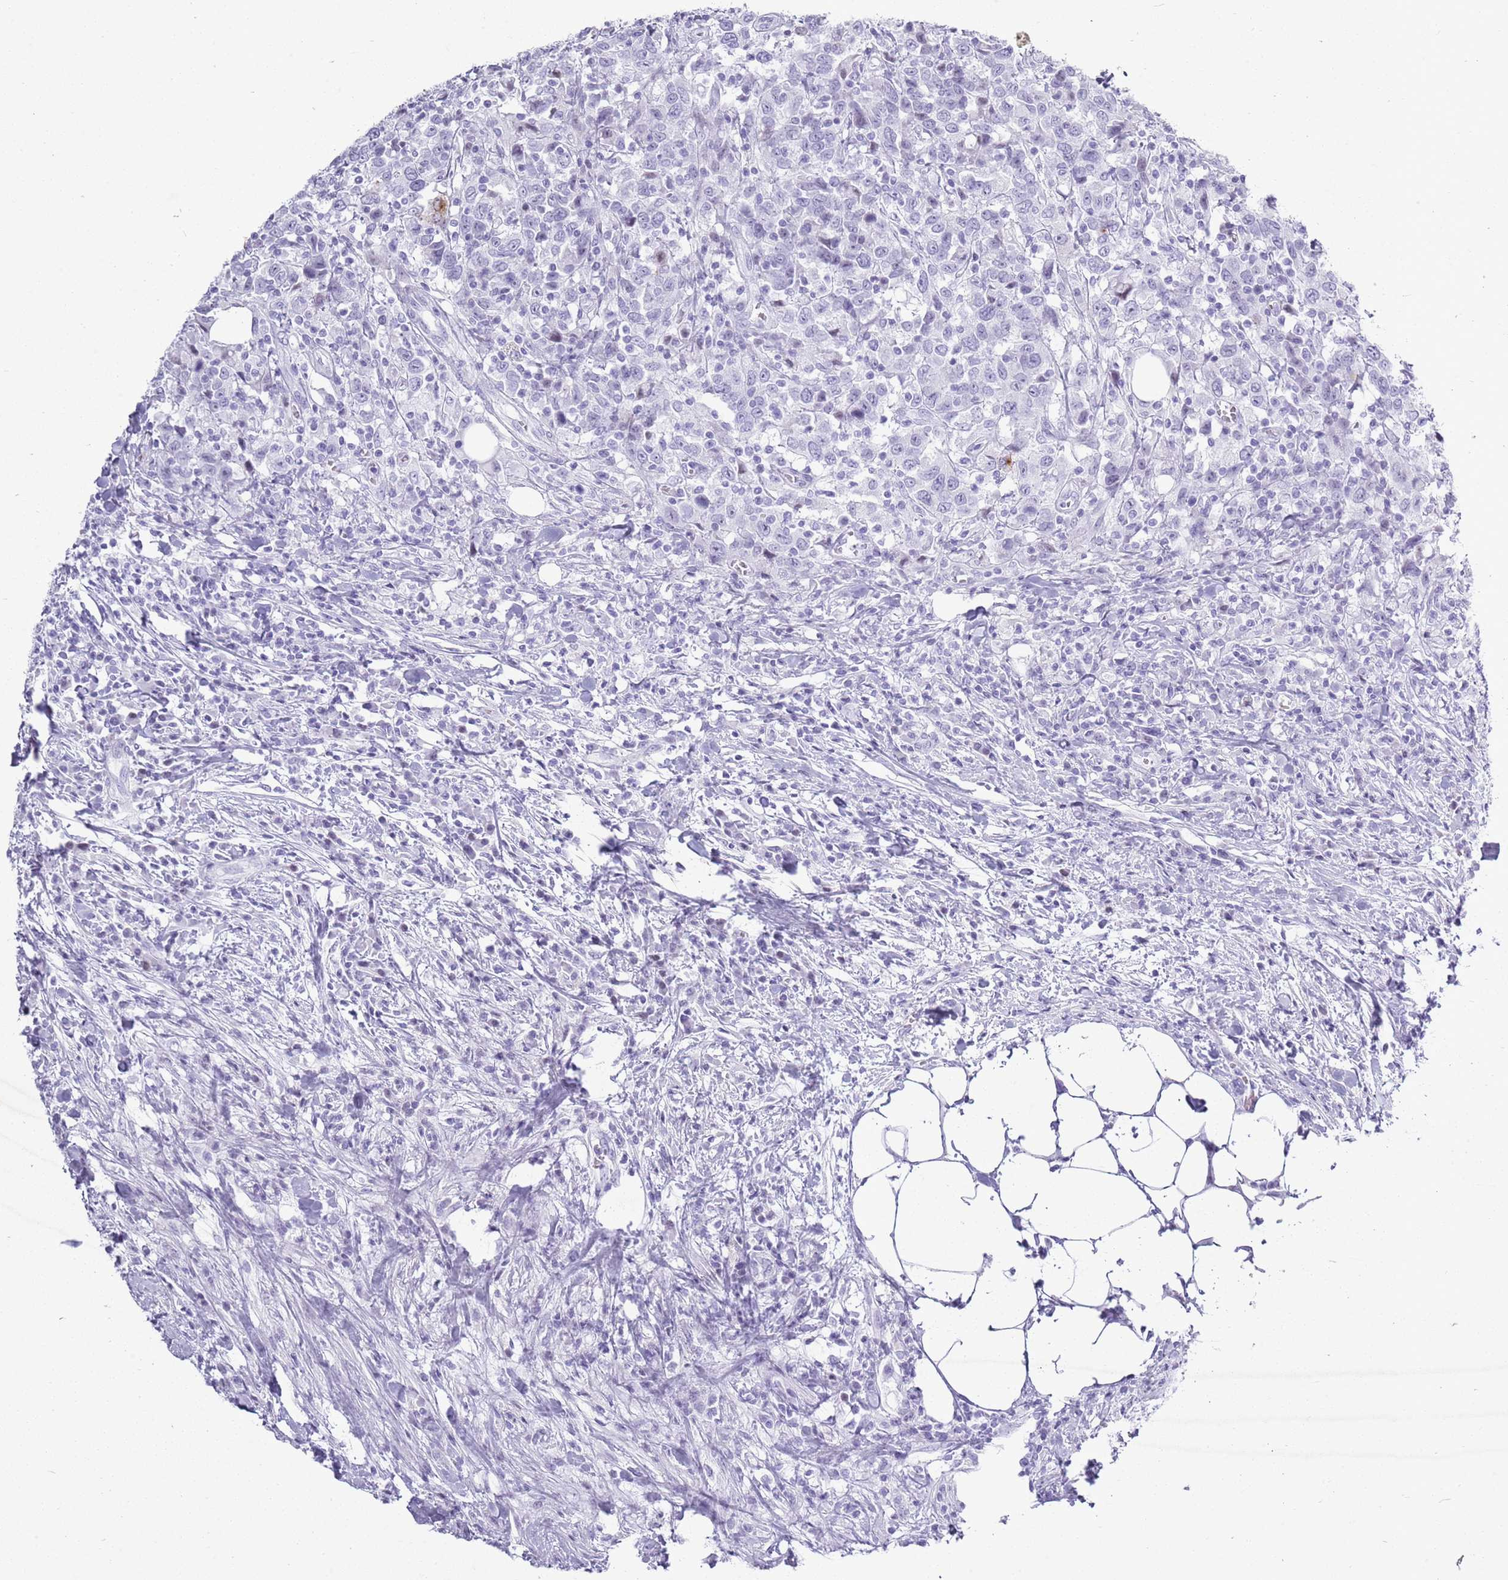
{"staining": {"intensity": "negative", "quantity": "none", "location": "none"}, "tissue": "urothelial cancer", "cell_type": "Tumor cells", "image_type": "cancer", "snomed": [{"axis": "morphology", "description": "Urothelial carcinoma, High grade"}, {"axis": "topography", "description": "Urinary bladder"}], "caption": "Protein analysis of high-grade urothelial carcinoma displays no significant staining in tumor cells.", "gene": "ASIP", "patient": {"sex": "male", "age": 61}}